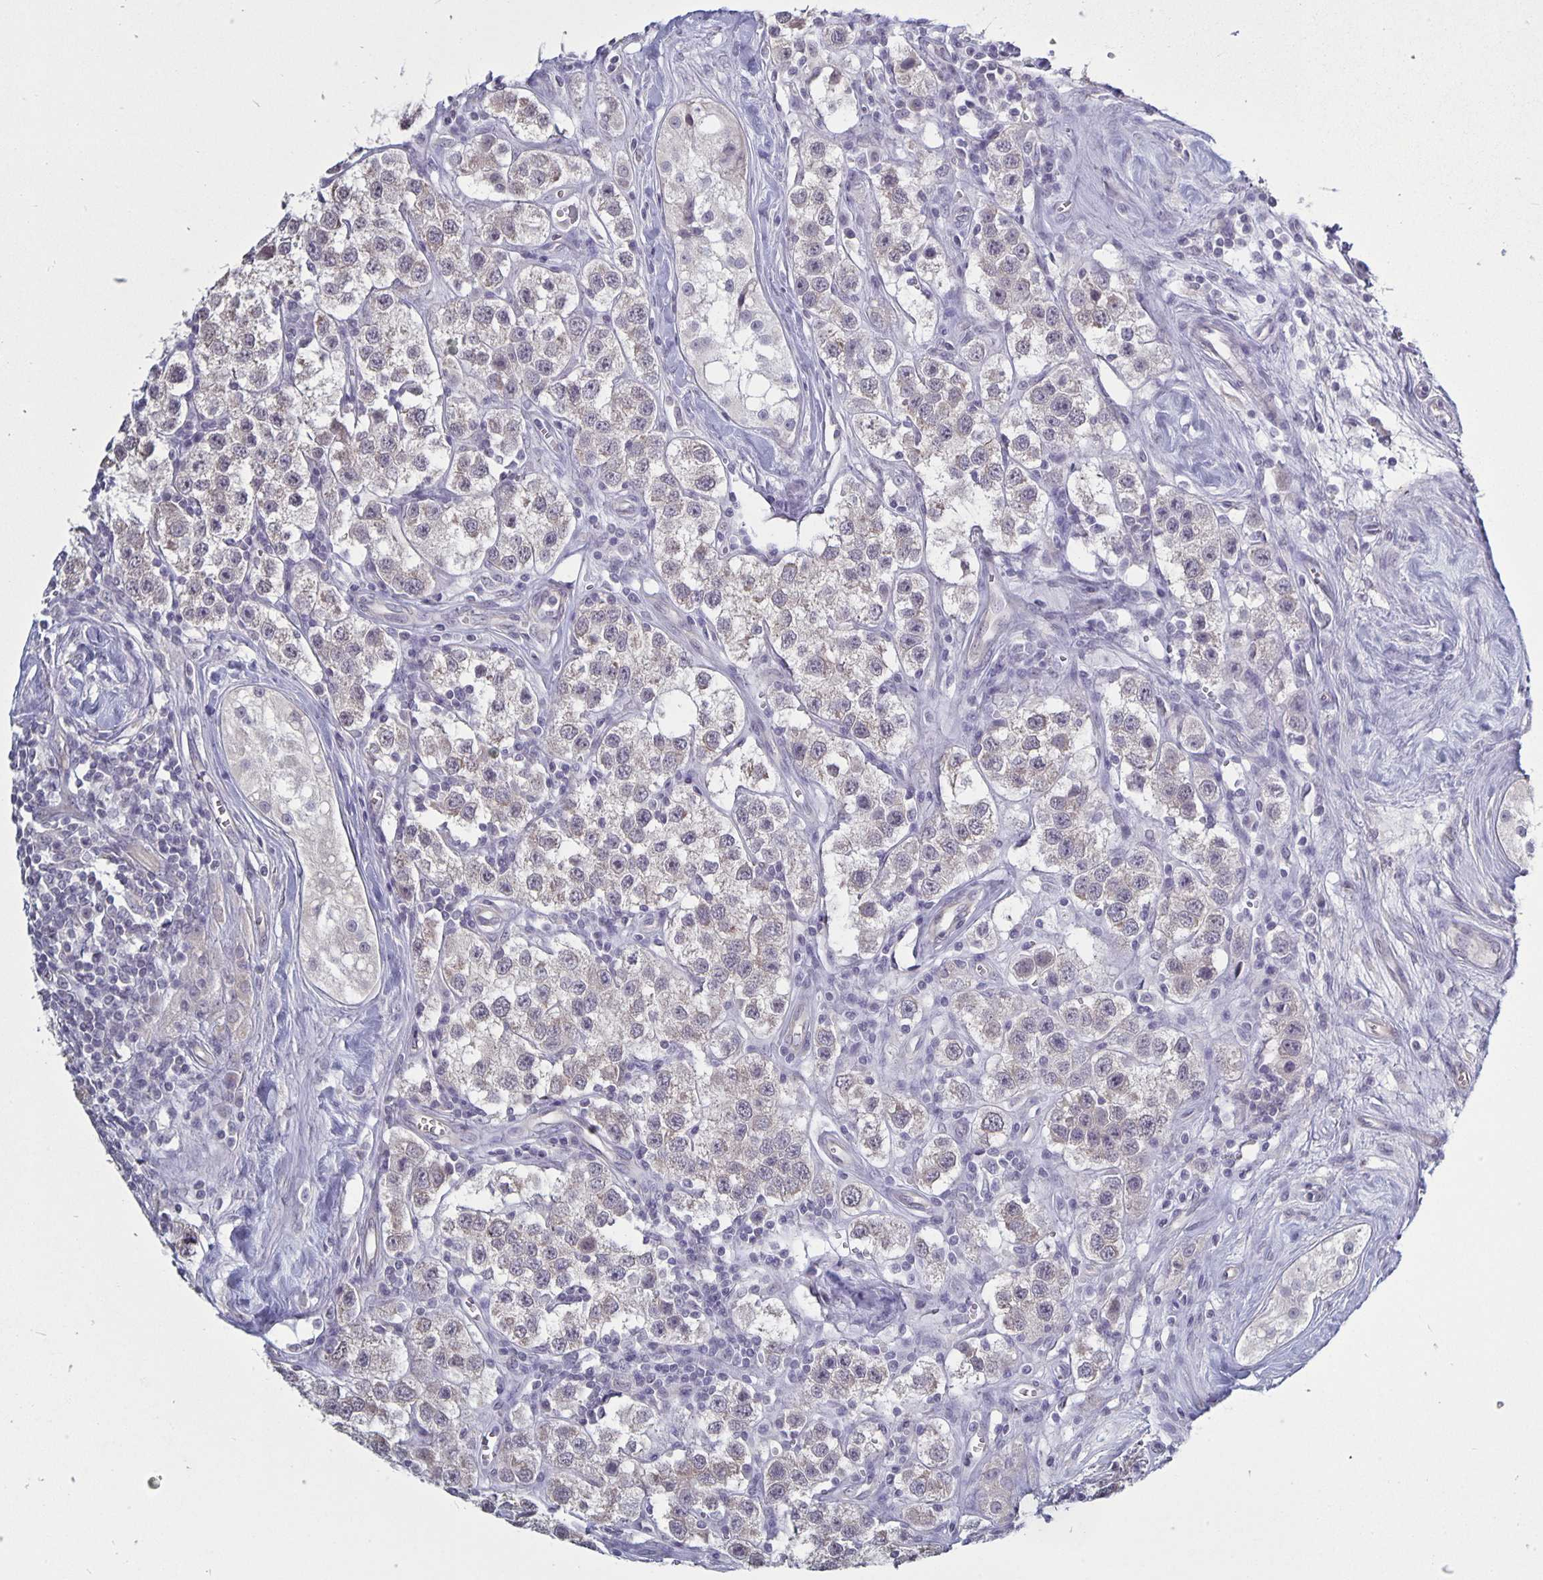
{"staining": {"intensity": "negative", "quantity": "none", "location": "none"}, "tissue": "testis cancer", "cell_type": "Tumor cells", "image_type": "cancer", "snomed": [{"axis": "morphology", "description": "Seminoma, NOS"}, {"axis": "topography", "description": "Testis"}], "caption": "This is an immunohistochemistry photomicrograph of testis cancer. There is no positivity in tumor cells.", "gene": "PLCB3", "patient": {"sex": "male", "age": 34}}